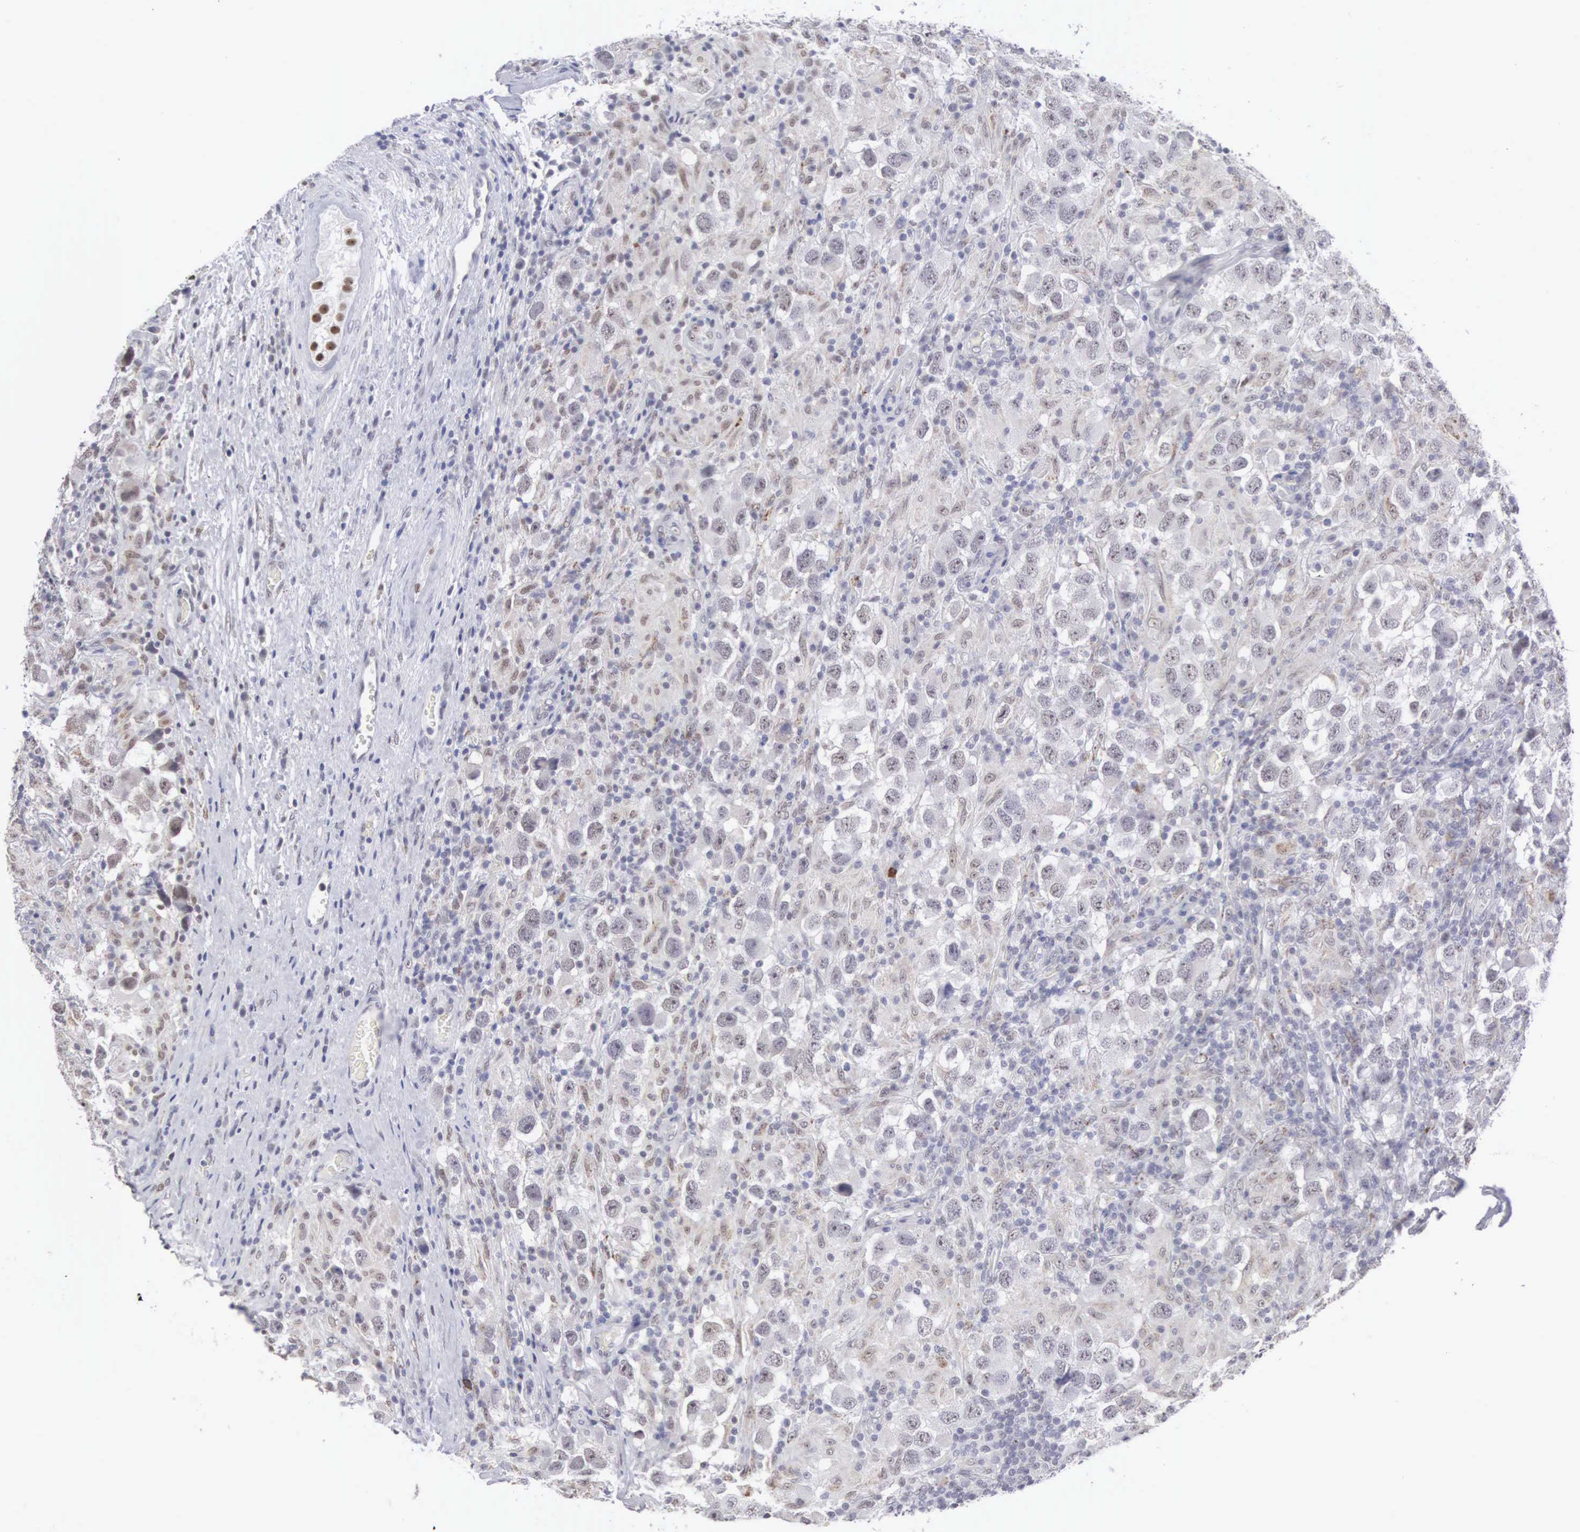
{"staining": {"intensity": "weak", "quantity": "<25%", "location": "nuclear"}, "tissue": "testis cancer", "cell_type": "Tumor cells", "image_type": "cancer", "snomed": [{"axis": "morphology", "description": "Carcinoma, Embryonal, NOS"}, {"axis": "topography", "description": "Testis"}], "caption": "This is an IHC photomicrograph of testis embryonal carcinoma. There is no expression in tumor cells.", "gene": "MNAT1", "patient": {"sex": "male", "age": 21}}